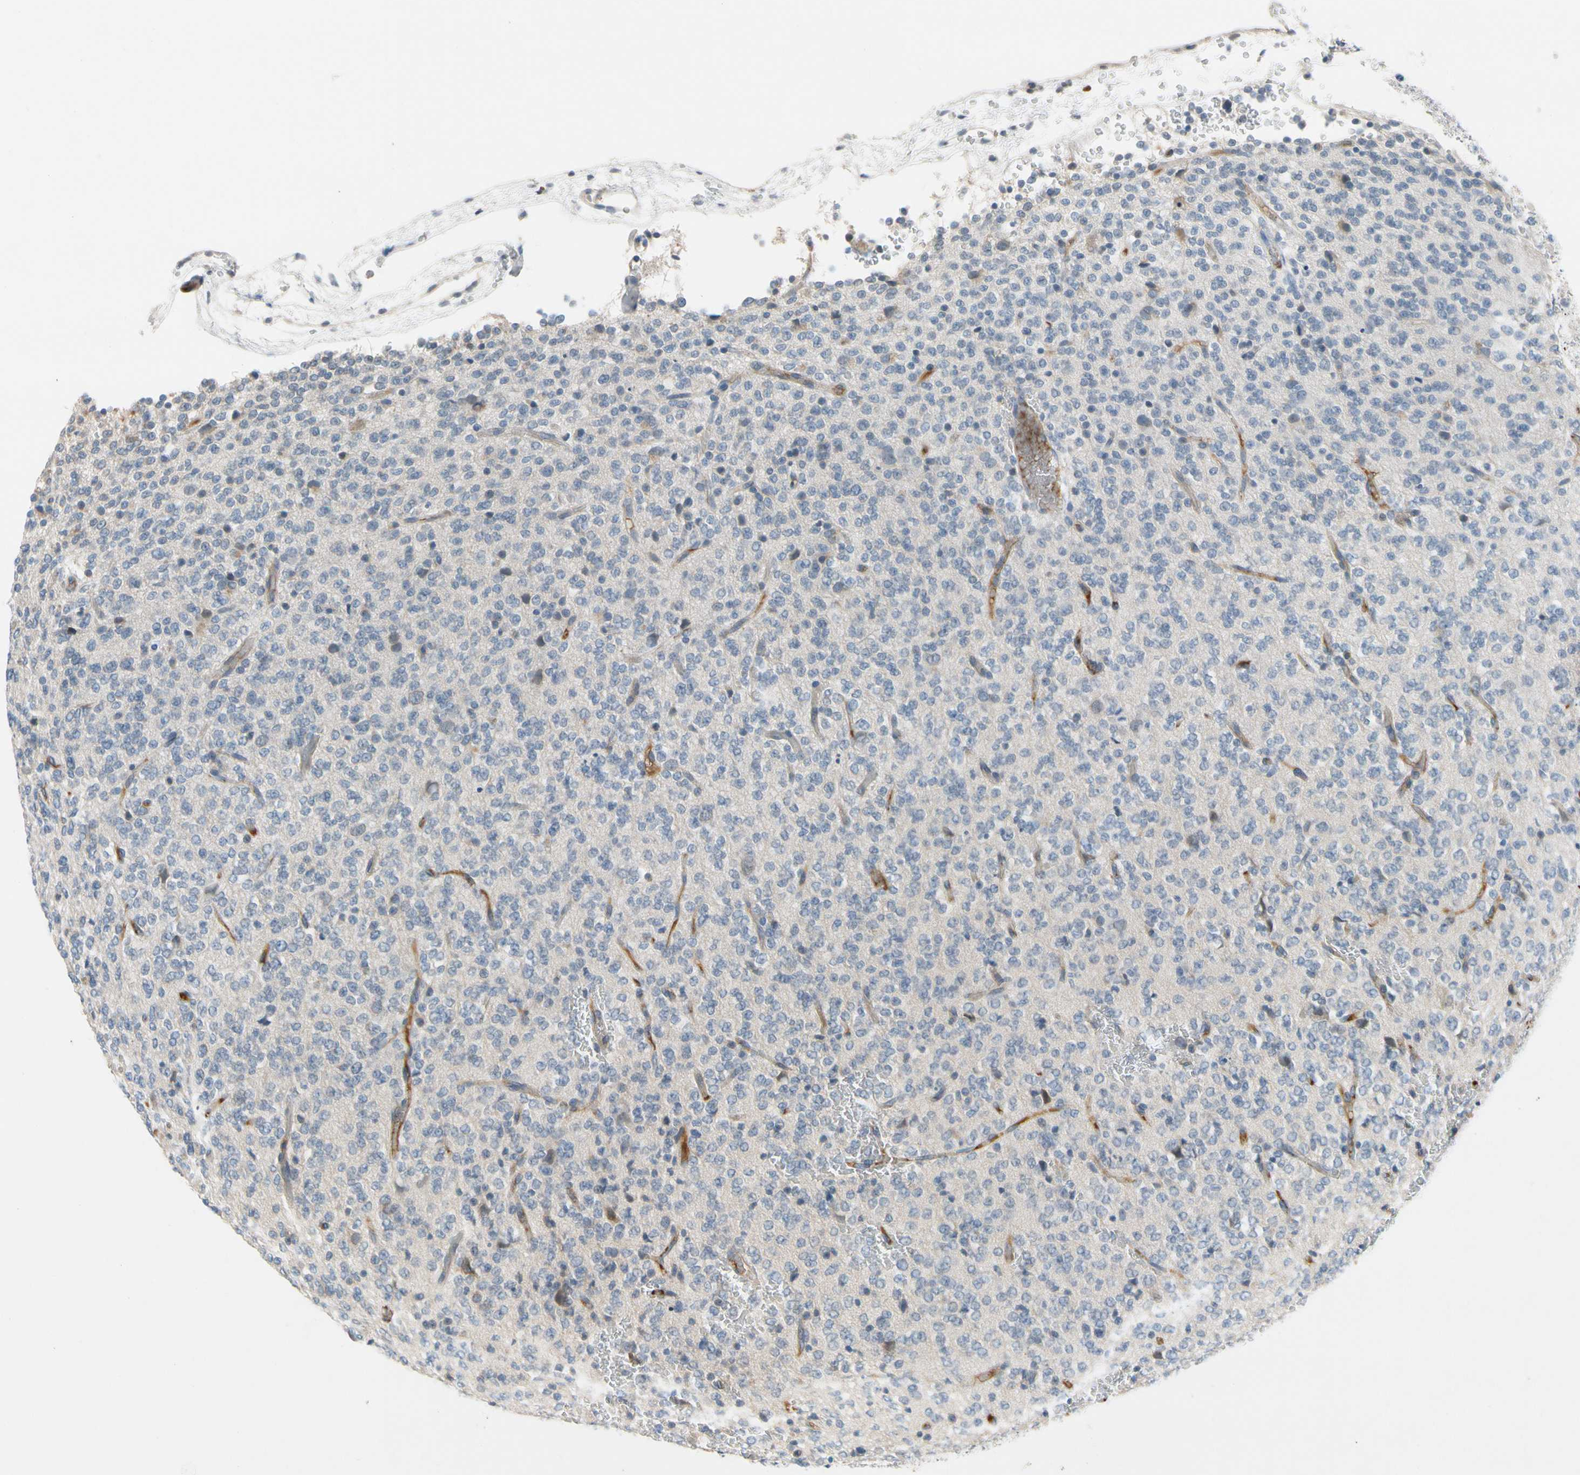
{"staining": {"intensity": "negative", "quantity": "none", "location": "none"}, "tissue": "glioma", "cell_type": "Tumor cells", "image_type": "cancer", "snomed": [{"axis": "morphology", "description": "Glioma, malignant, Low grade"}, {"axis": "topography", "description": "Brain"}], "caption": "A micrograph of glioma stained for a protein shows no brown staining in tumor cells. (Stains: DAB (3,3'-diaminobenzidine) immunohistochemistry with hematoxylin counter stain, Microscopy: brightfield microscopy at high magnification).", "gene": "CNDP1", "patient": {"sex": "male", "age": 38}}